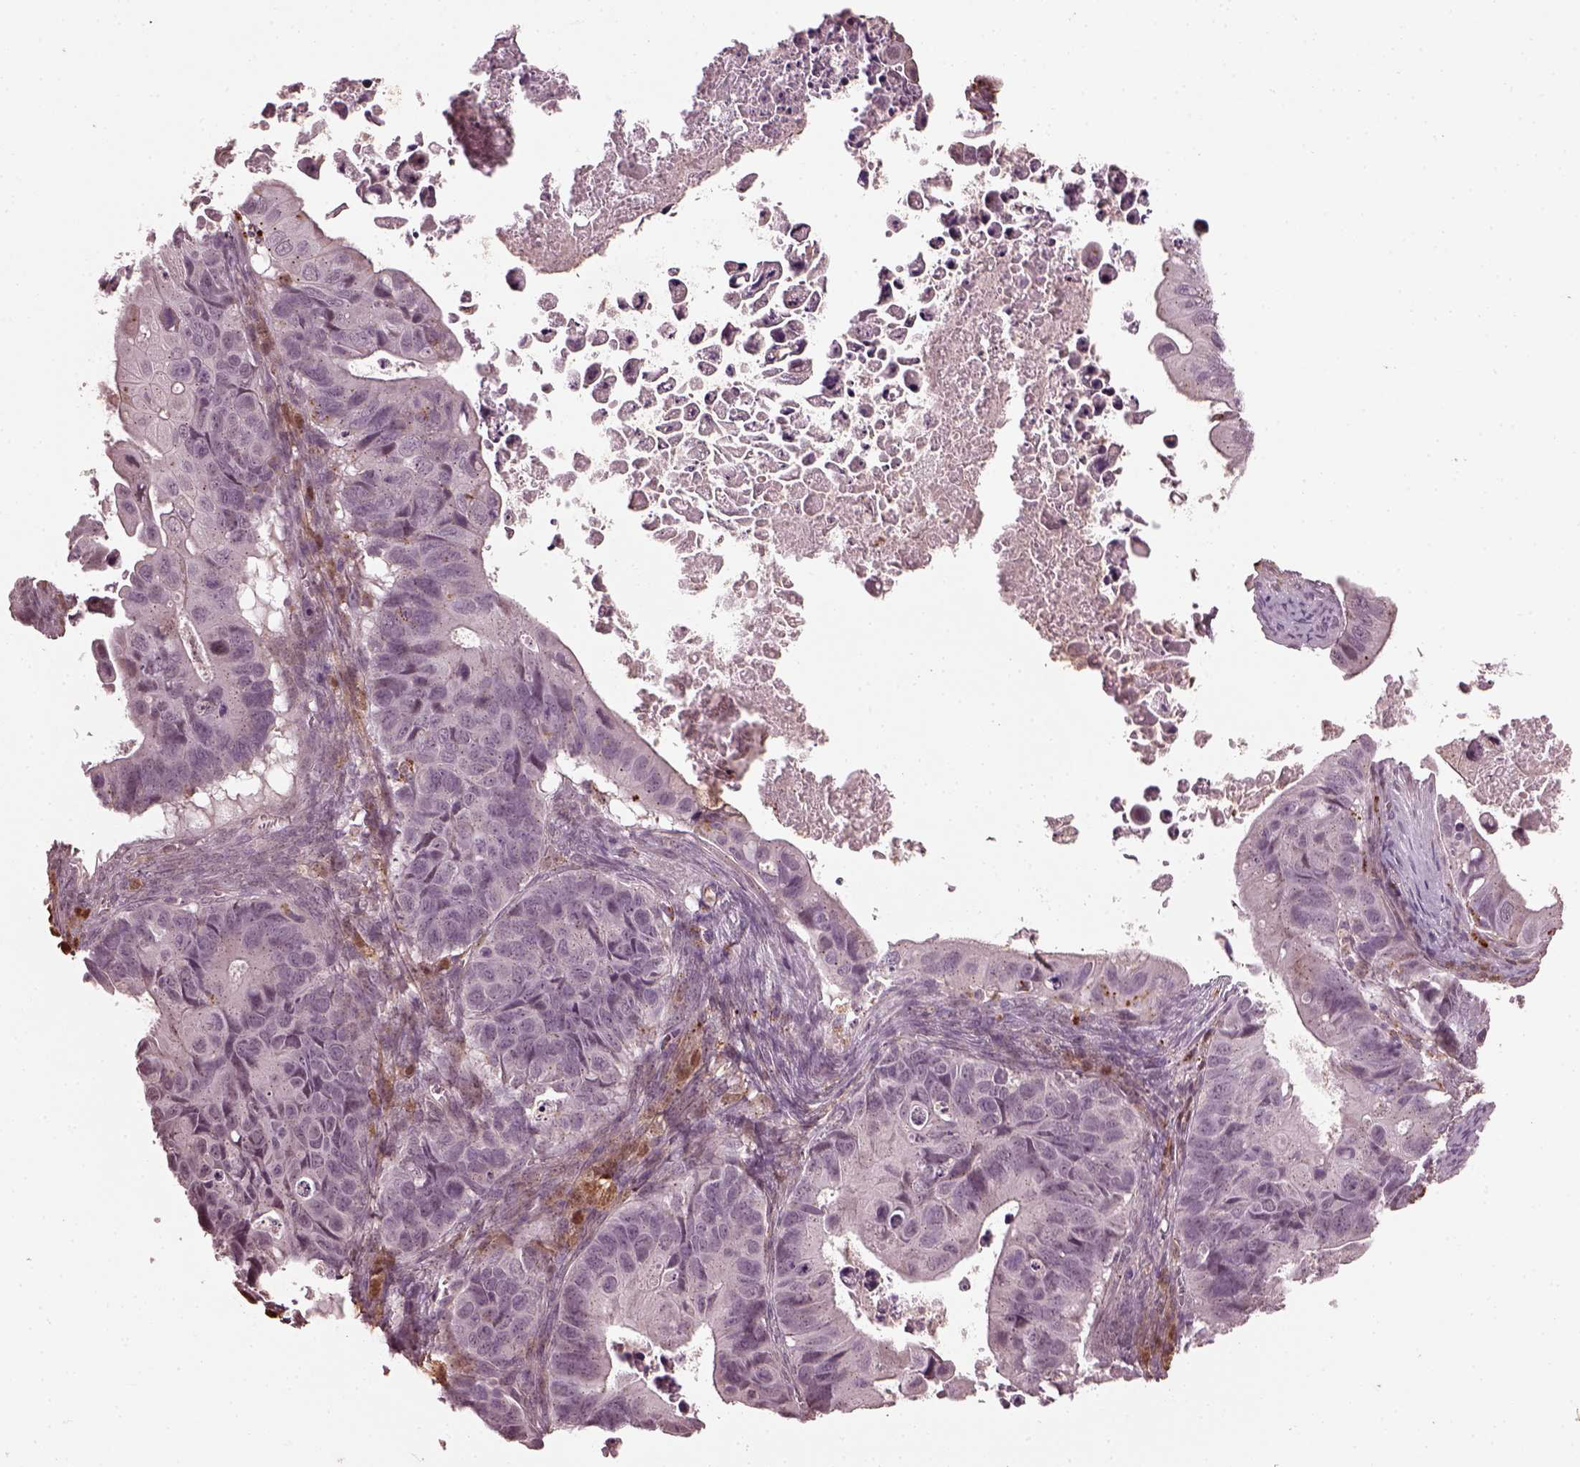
{"staining": {"intensity": "negative", "quantity": "none", "location": "none"}, "tissue": "ovarian cancer", "cell_type": "Tumor cells", "image_type": "cancer", "snomed": [{"axis": "morphology", "description": "Cystadenocarcinoma, mucinous, NOS"}, {"axis": "topography", "description": "Ovary"}], "caption": "There is no significant expression in tumor cells of ovarian mucinous cystadenocarcinoma.", "gene": "RUFY3", "patient": {"sex": "female", "age": 64}}